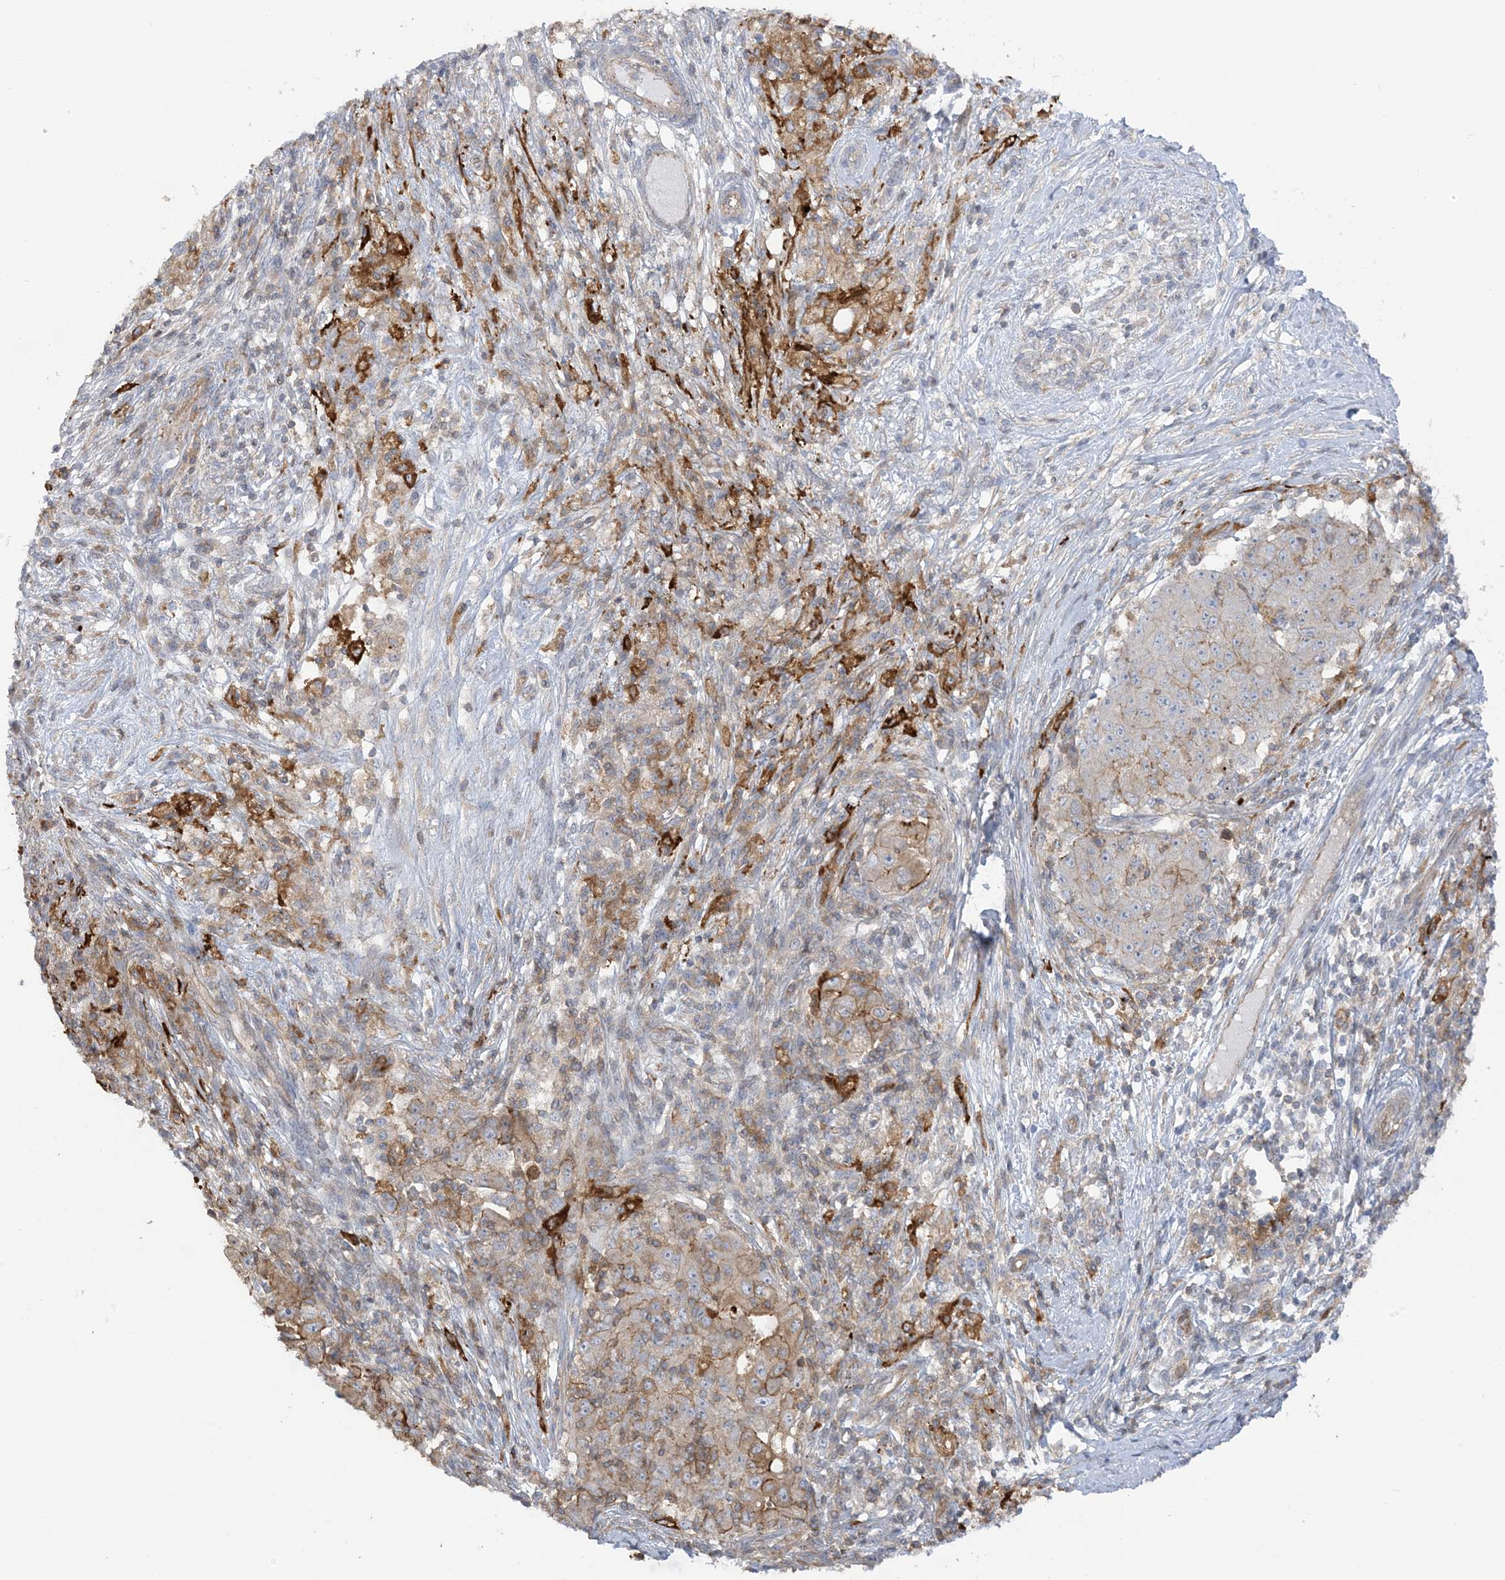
{"staining": {"intensity": "moderate", "quantity": "<25%", "location": "cytoplasmic/membranous"}, "tissue": "ovarian cancer", "cell_type": "Tumor cells", "image_type": "cancer", "snomed": [{"axis": "morphology", "description": "Carcinoma, endometroid"}, {"axis": "topography", "description": "Ovary"}], "caption": "Ovarian cancer stained for a protein shows moderate cytoplasmic/membranous positivity in tumor cells.", "gene": "ICMT", "patient": {"sex": "female", "age": 42}}